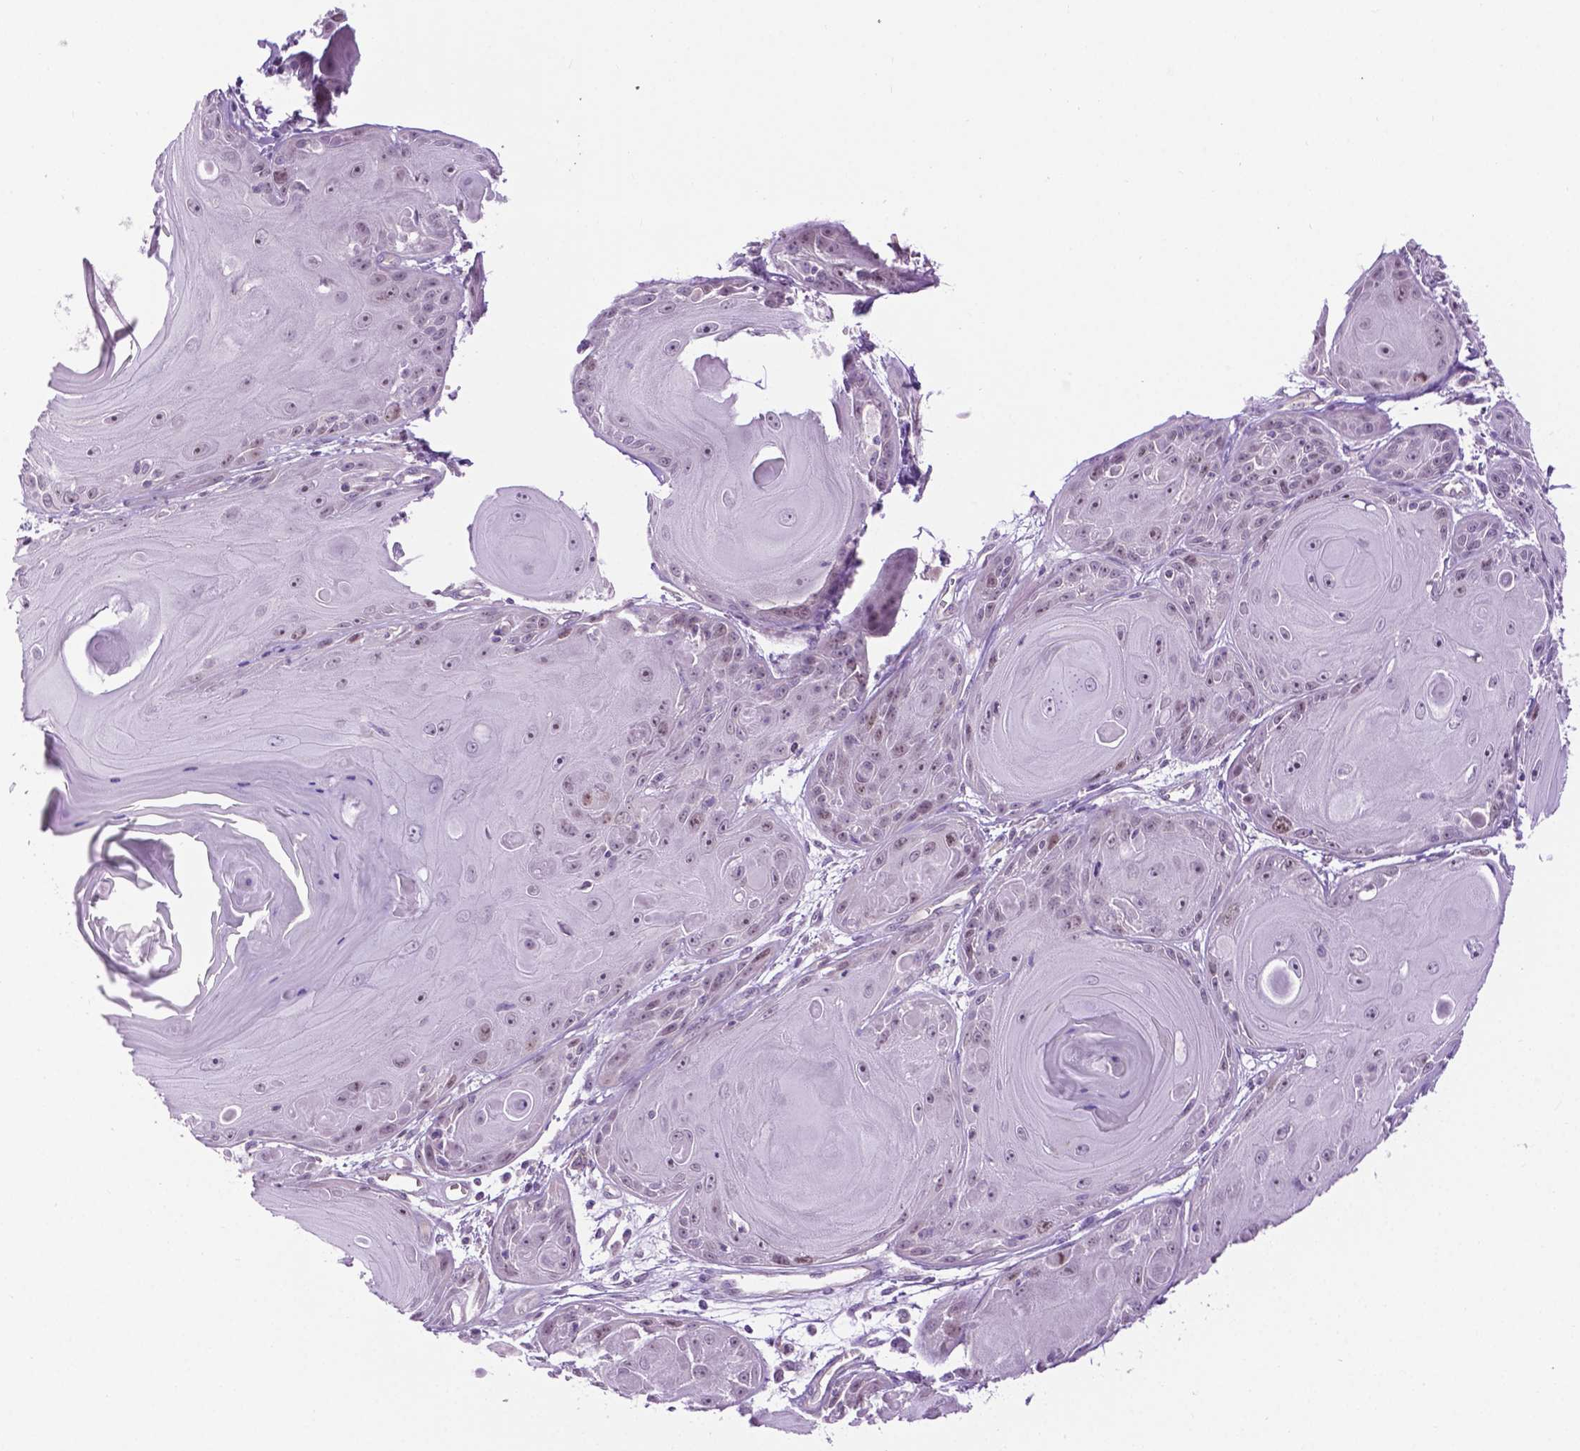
{"staining": {"intensity": "weak", "quantity": "<25%", "location": "nuclear"}, "tissue": "skin cancer", "cell_type": "Tumor cells", "image_type": "cancer", "snomed": [{"axis": "morphology", "description": "Squamous cell carcinoma, NOS"}, {"axis": "topography", "description": "Skin"}, {"axis": "topography", "description": "Vulva"}], "caption": "Immunohistochemistry (IHC) image of neoplastic tissue: squamous cell carcinoma (skin) stained with DAB (3,3'-diaminobenzidine) shows no significant protein staining in tumor cells. Brightfield microscopy of immunohistochemistry stained with DAB (3,3'-diaminobenzidine) (brown) and hematoxylin (blue), captured at high magnification.", "gene": "DENND4A", "patient": {"sex": "female", "age": 85}}